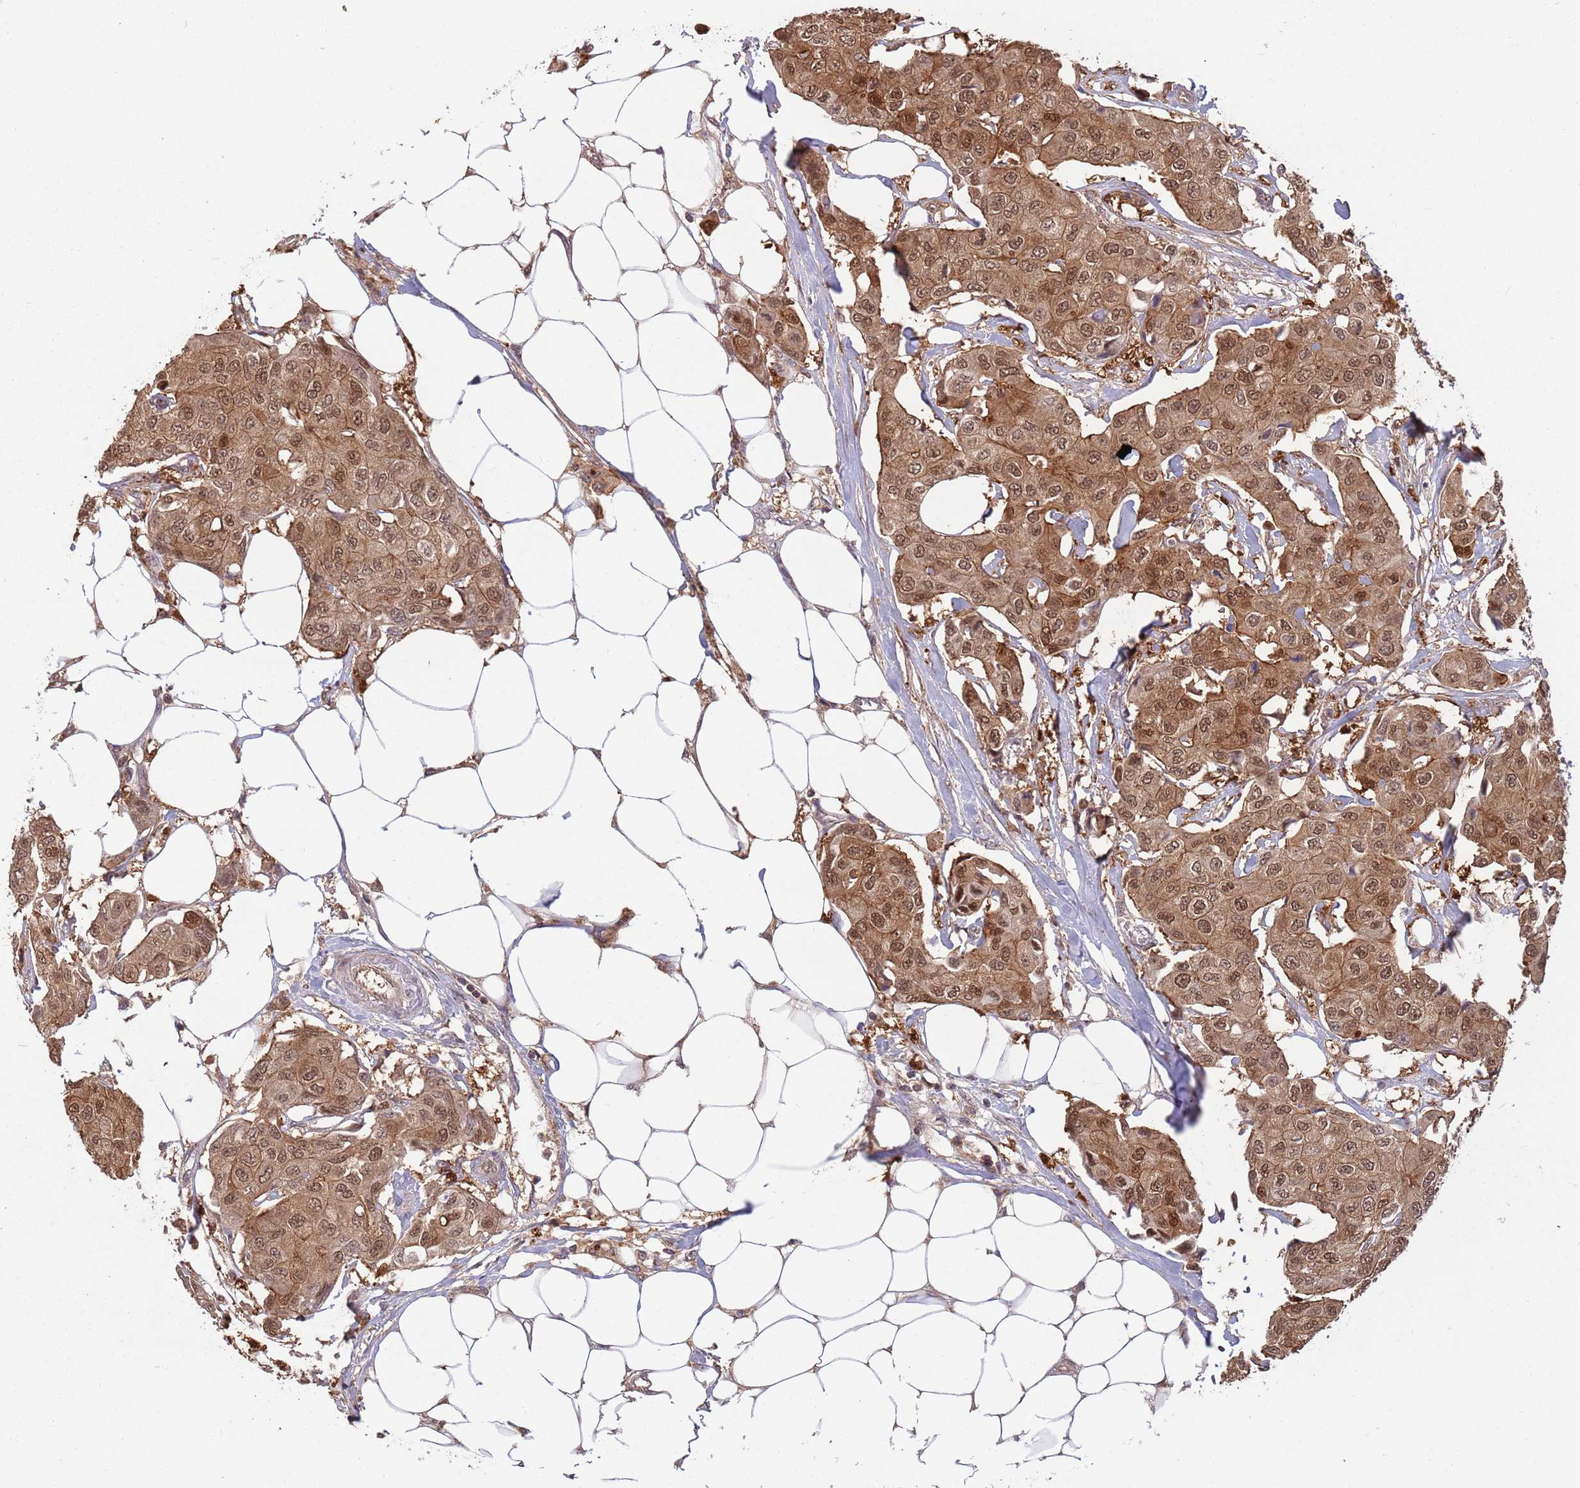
{"staining": {"intensity": "moderate", "quantity": ">75%", "location": "cytoplasmic/membranous,nuclear"}, "tissue": "breast cancer", "cell_type": "Tumor cells", "image_type": "cancer", "snomed": [{"axis": "morphology", "description": "Duct carcinoma"}, {"axis": "topography", "description": "Breast"}, {"axis": "topography", "description": "Lymph node"}], "caption": "A photomicrograph of invasive ductal carcinoma (breast) stained for a protein exhibits moderate cytoplasmic/membranous and nuclear brown staining in tumor cells.", "gene": "SALL1", "patient": {"sex": "female", "age": 80}}